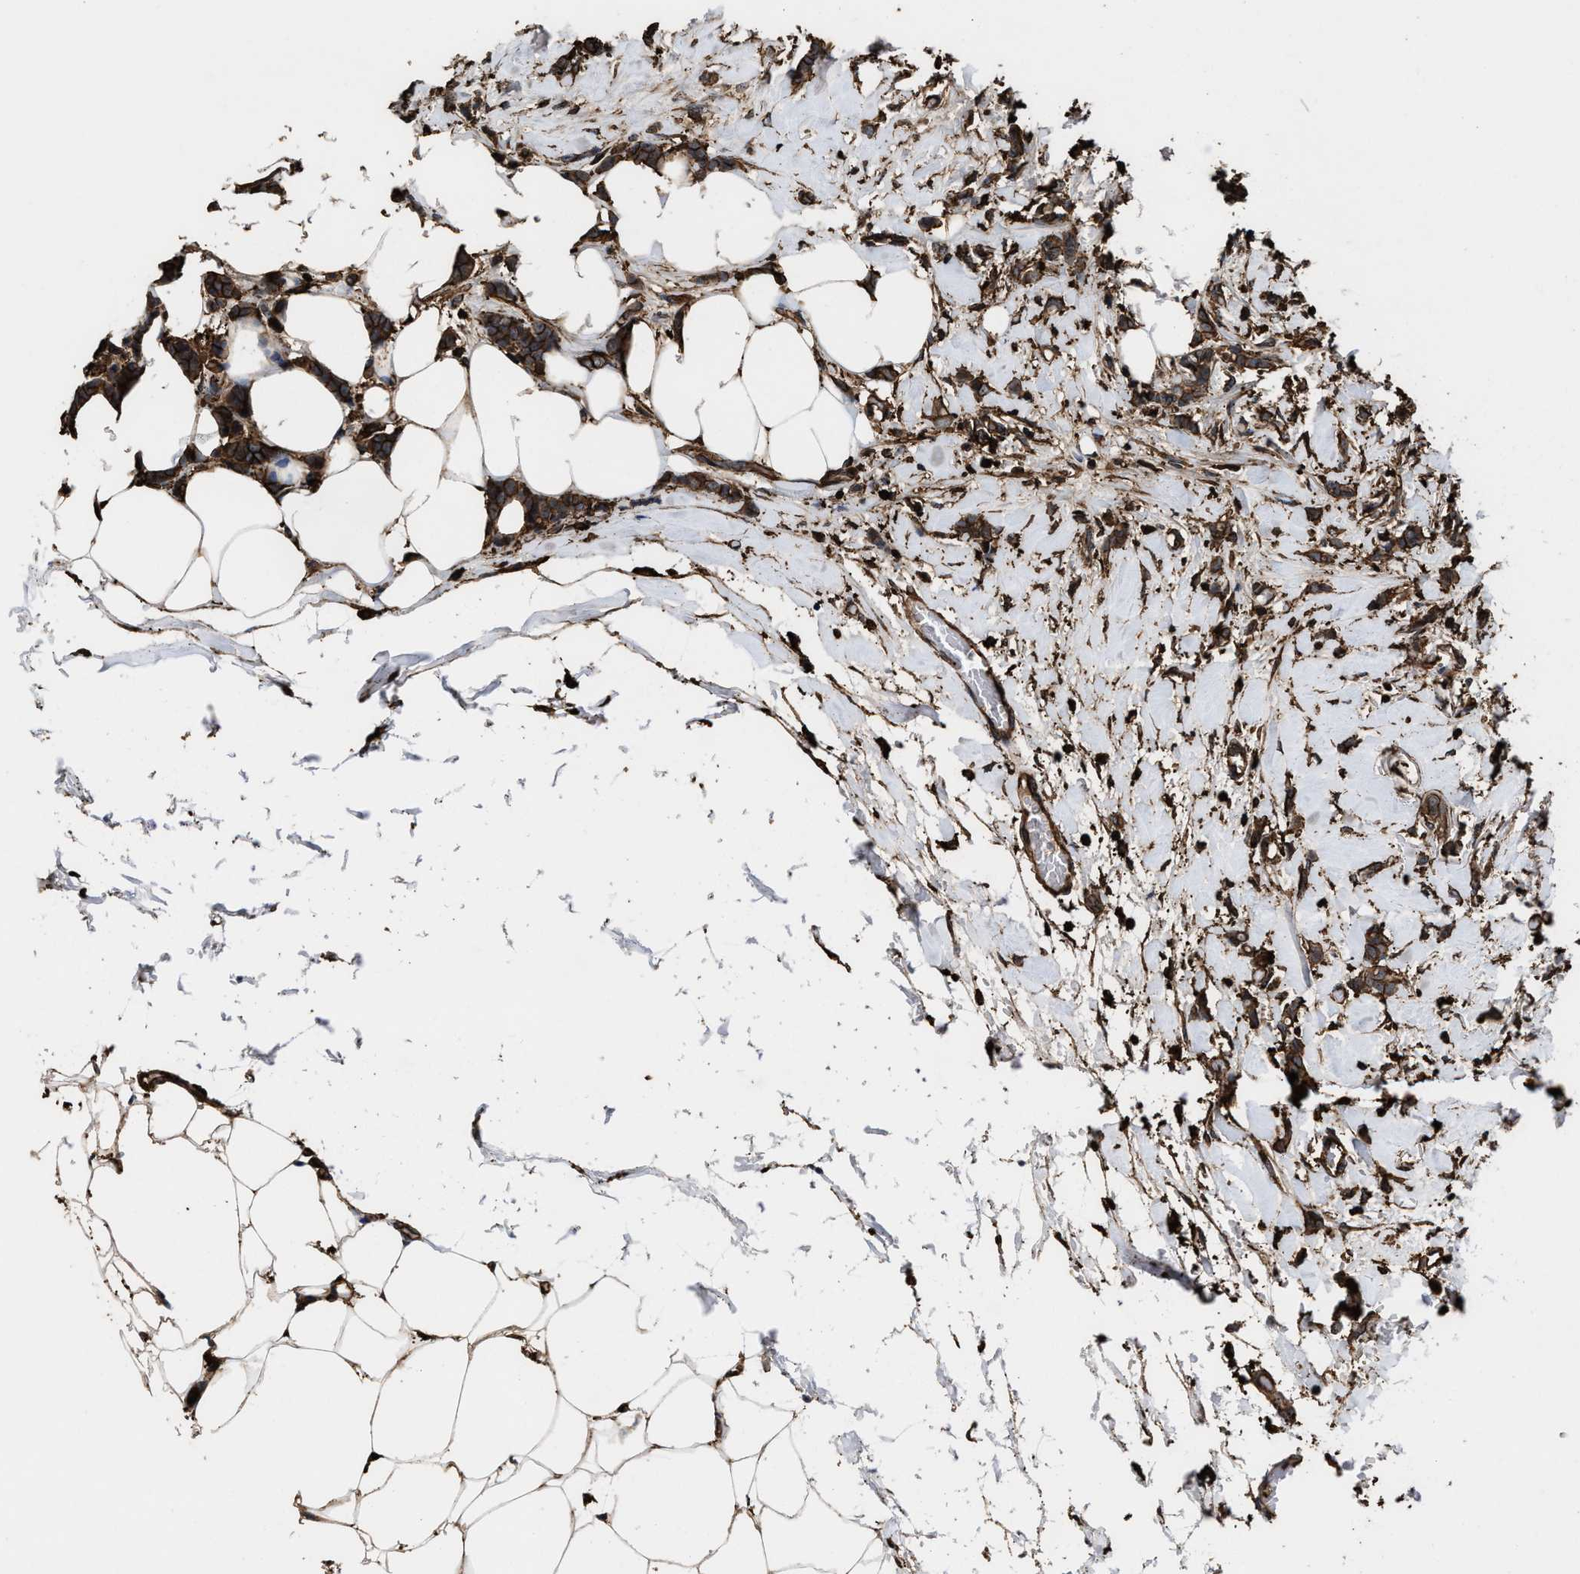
{"staining": {"intensity": "strong", "quantity": ">75%", "location": "cytoplasmic/membranous"}, "tissue": "breast cancer", "cell_type": "Tumor cells", "image_type": "cancer", "snomed": [{"axis": "morphology", "description": "Lobular carcinoma, in situ"}, {"axis": "morphology", "description": "Lobular carcinoma"}, {"axis": "topography", "description": "Breast"}], "caption": "IHC of breast cancer (lobular carcinoma) demonstrates high levels of strong cytoplasmic/membranous expression in about >75% of tumor cells. (DAB (3,3'-diaminobenzidine) IHC with brightfield microscopy, high magnification).", "gene": "KBTBD2", "patient": {"sex": "female", "age": 41}}